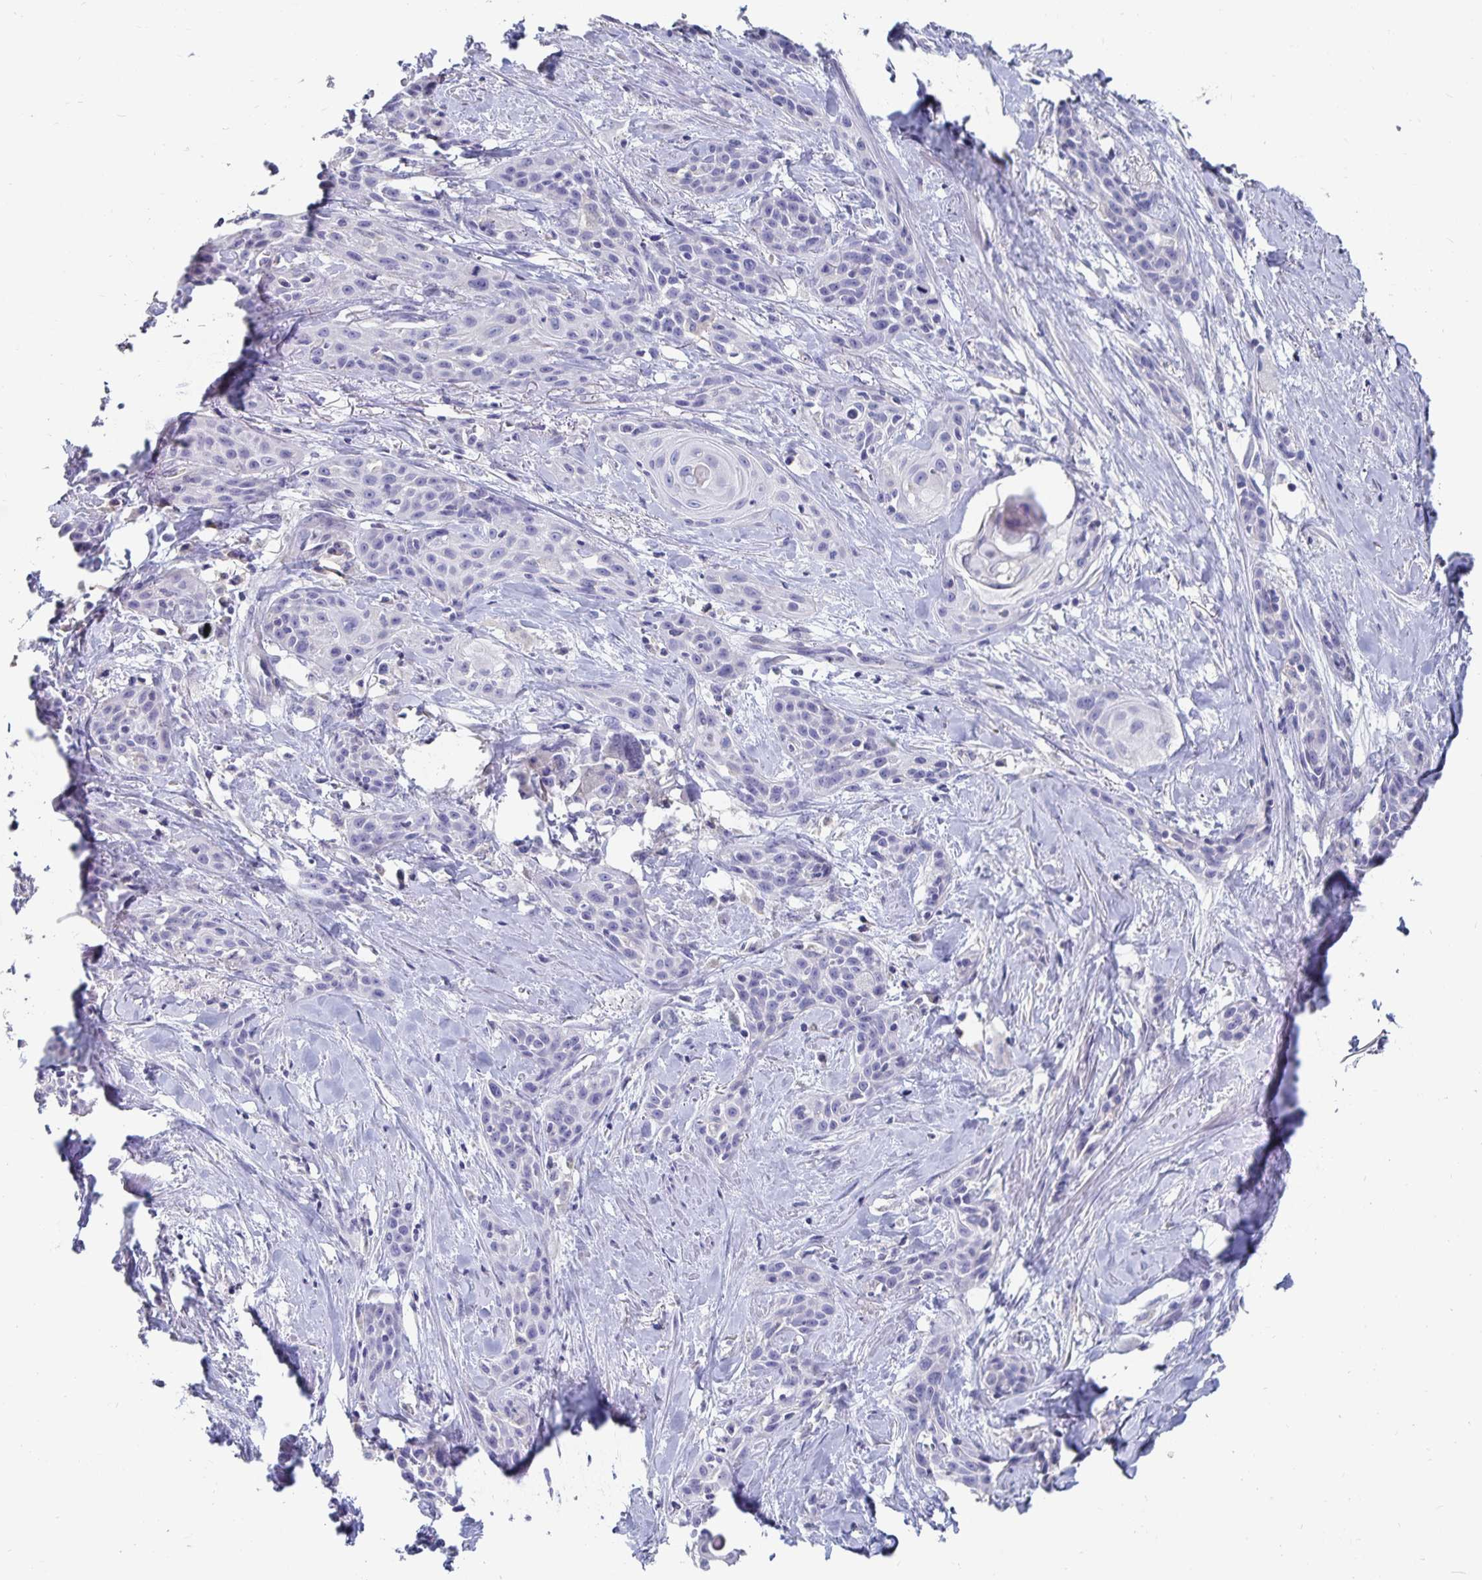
{"staining": {"intensity": "negative", "quantity": "none", "location": "none"}, "tissue": "skin cancer", "cell_type": "Tumor cells", "image_type": "cancer", "snomed": [{"axis": "morphology", "description": "Squamous cell carcinoma, NOS"}, {"axis": "topography", "description": "Skin"}, {"axis": "topography", "description": "Anal"}], "caption": "Skin cancer stained for a protein using immunohistochemistry exhibits no positivity tumor cells.", "gene": "CFAP69", "patient": {"sex": "male", "age": 64}}